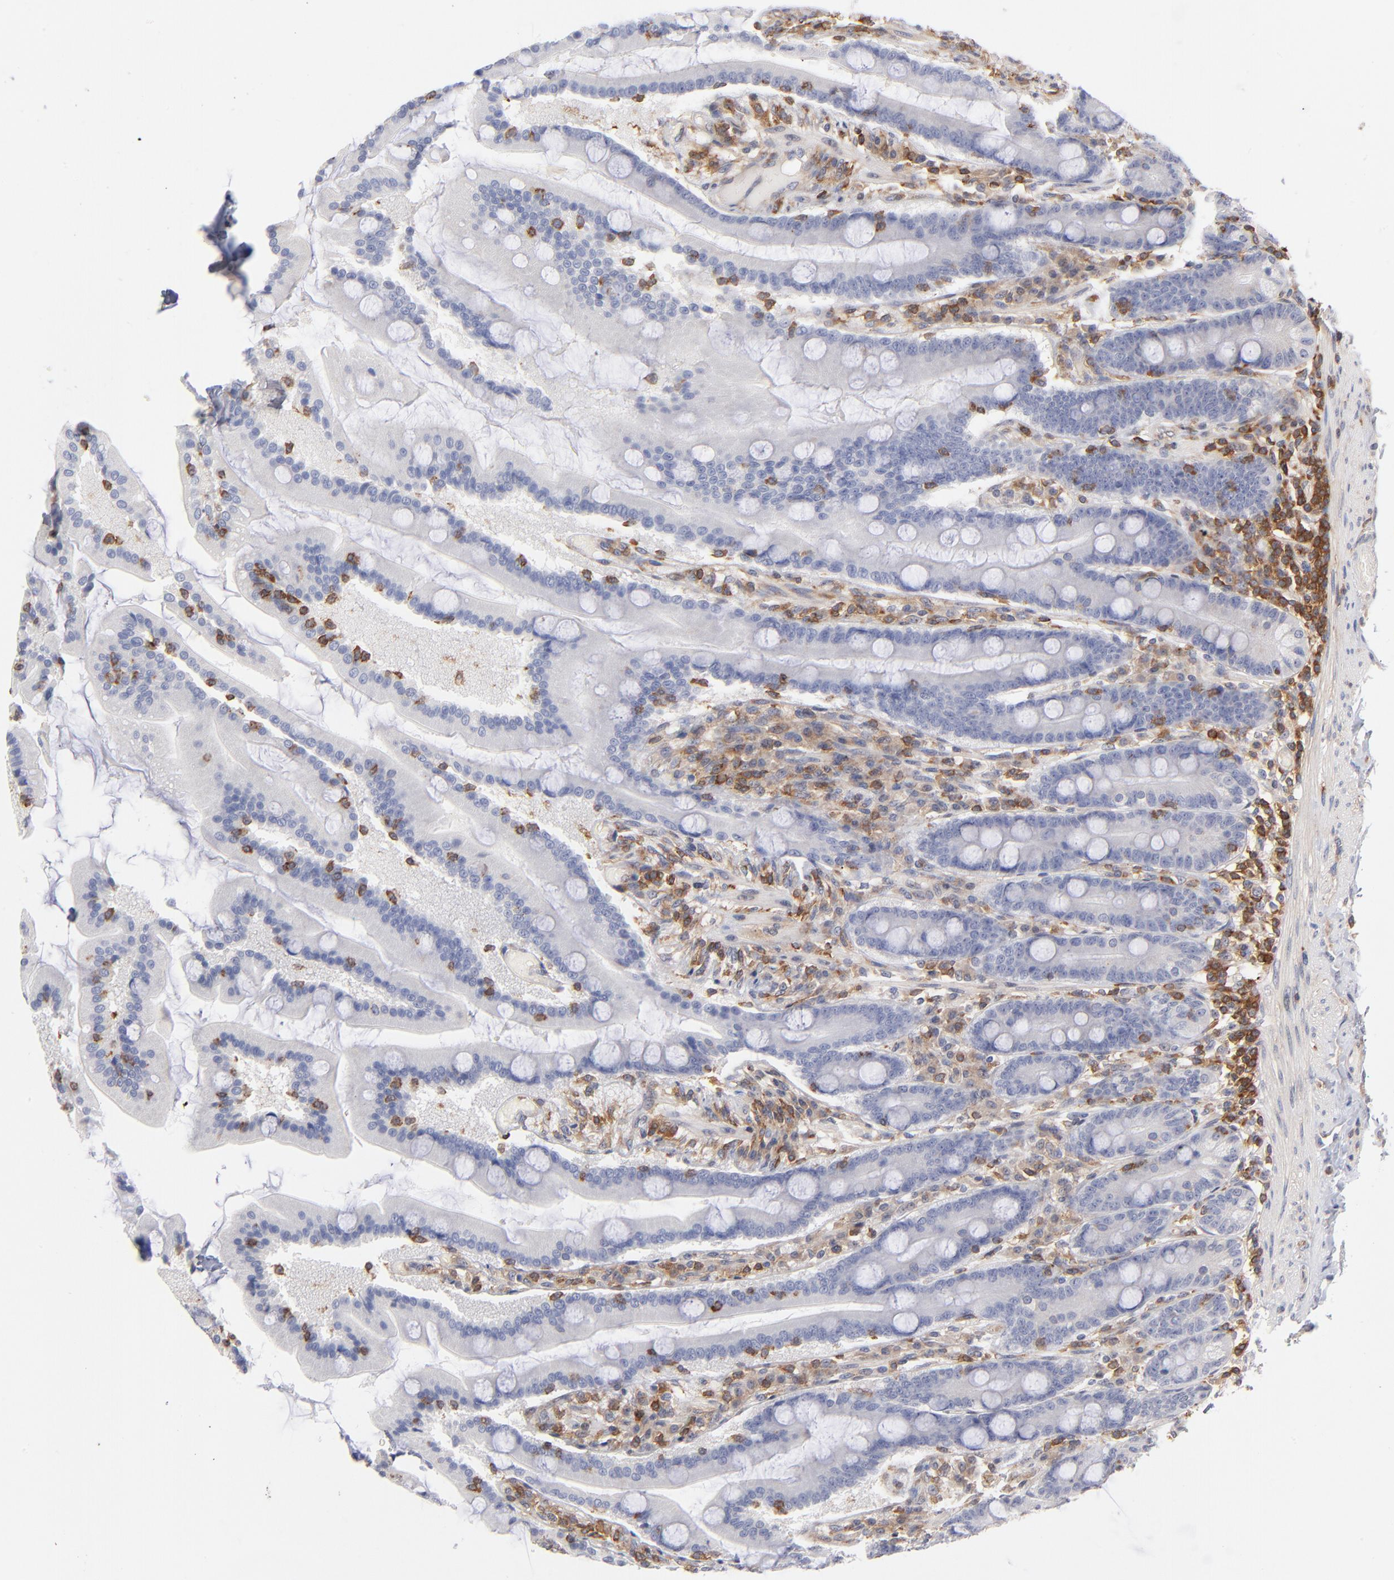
{"staining": {"intensity": "negative", "quantity": "none", "location": "none"}, "tissue": "duodenum", "cell_type": "Glandular cells", "image_type": "normal", "snomed": [{"axis": "morphology", "description": "Normal tissue, NOS"}, {"axis": "topography", "description": "Duodenum"}], "caption": "The image demonstrates no staining of glandular cells in normal duodenum.", "gene": "WIPF1", "patient": {"sex": "female", "age": 64}}